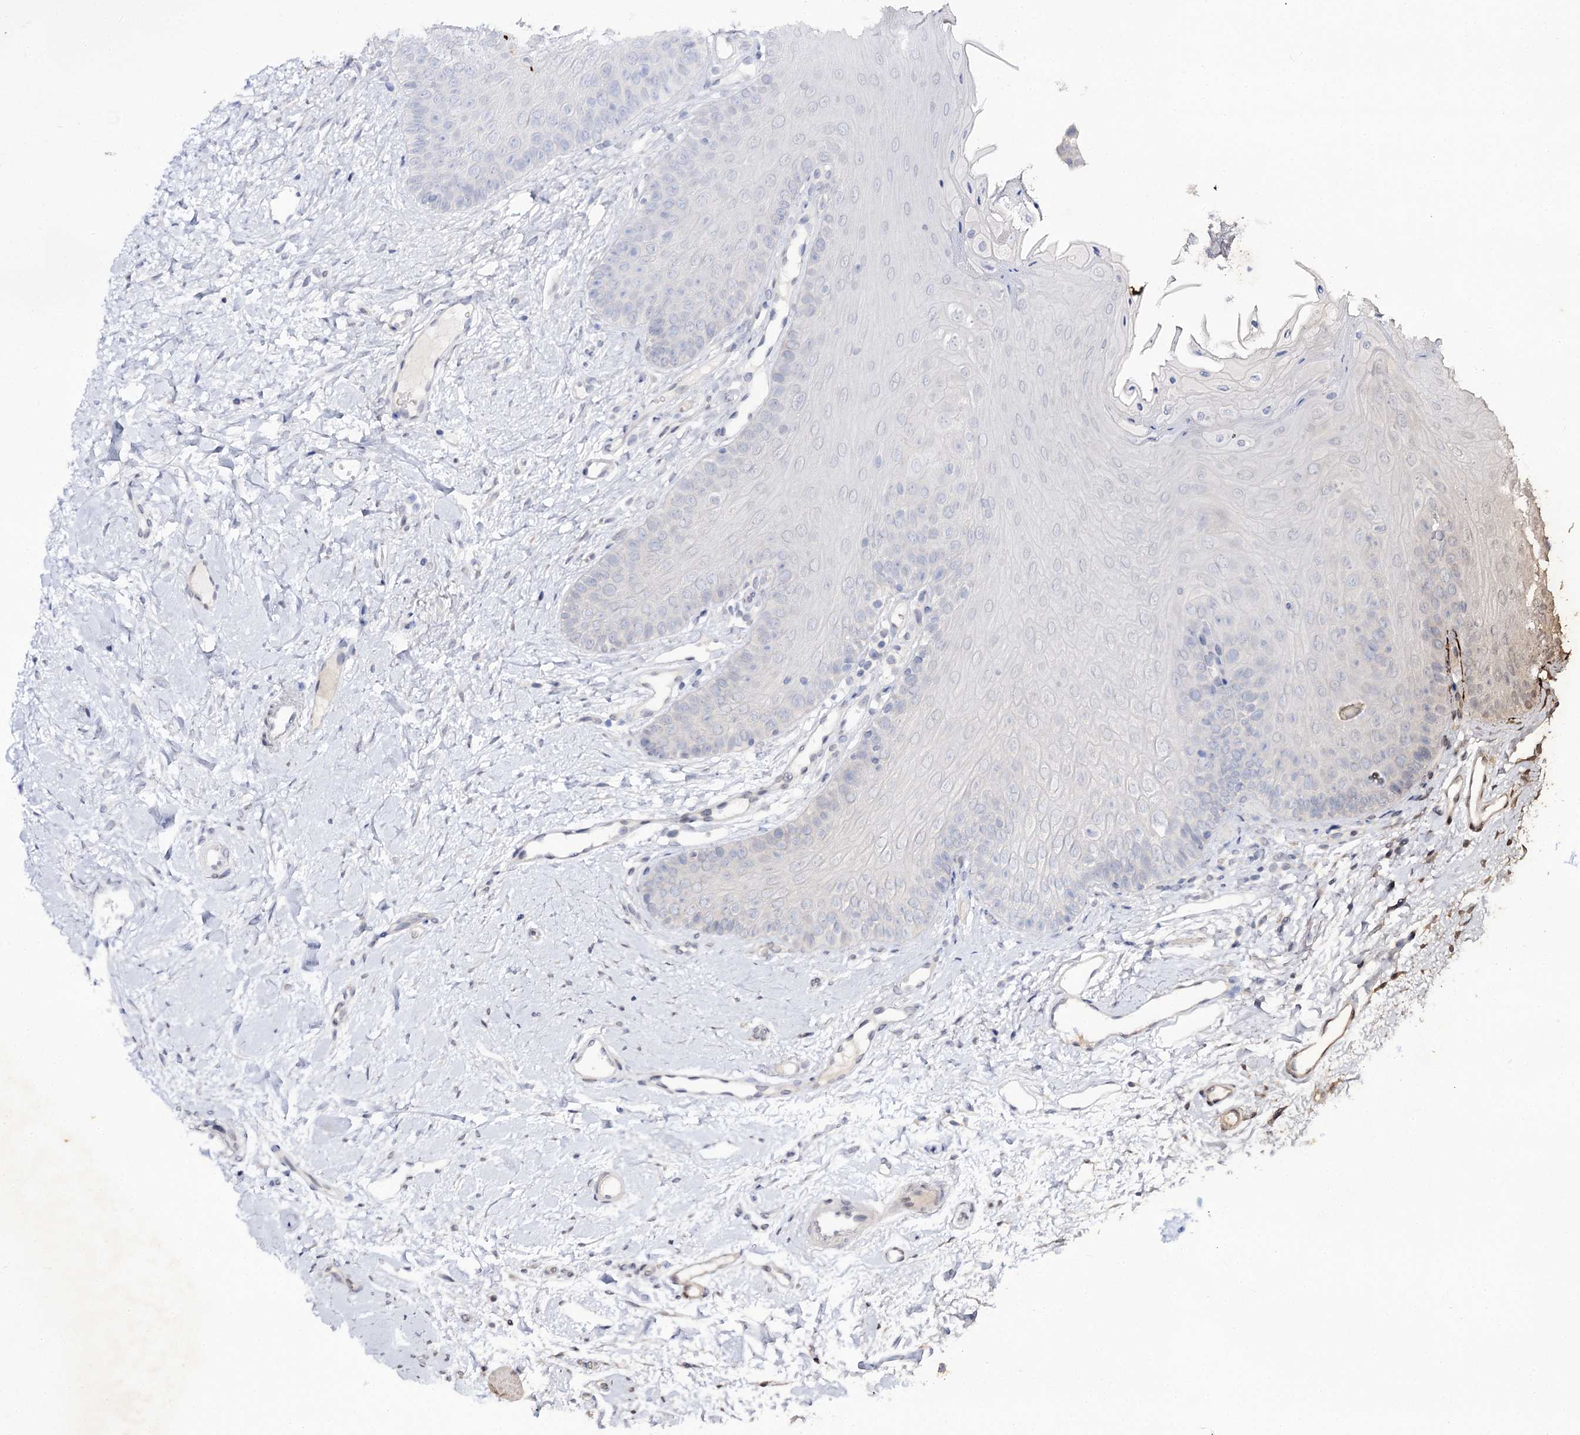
{"staining": {"intensity": "negative", "quantity": "none", "location": "none"}, "tissue": "oral mucosa", "cell_type": "Squamous epithelial cells", "image_type": "normal", "snomed": [{"axis": "morphology", "description": "Normal tissue, NOS"}, {"axis": "topography", "description": "Oral tissue"}], "caption": "DAB immunohistochemical staining of benign oral mucosa demonstrates no significant expression in squamous epithelial cells.", "gene": "C11orf80", "patient": {"sex": "female", "age": 68}}